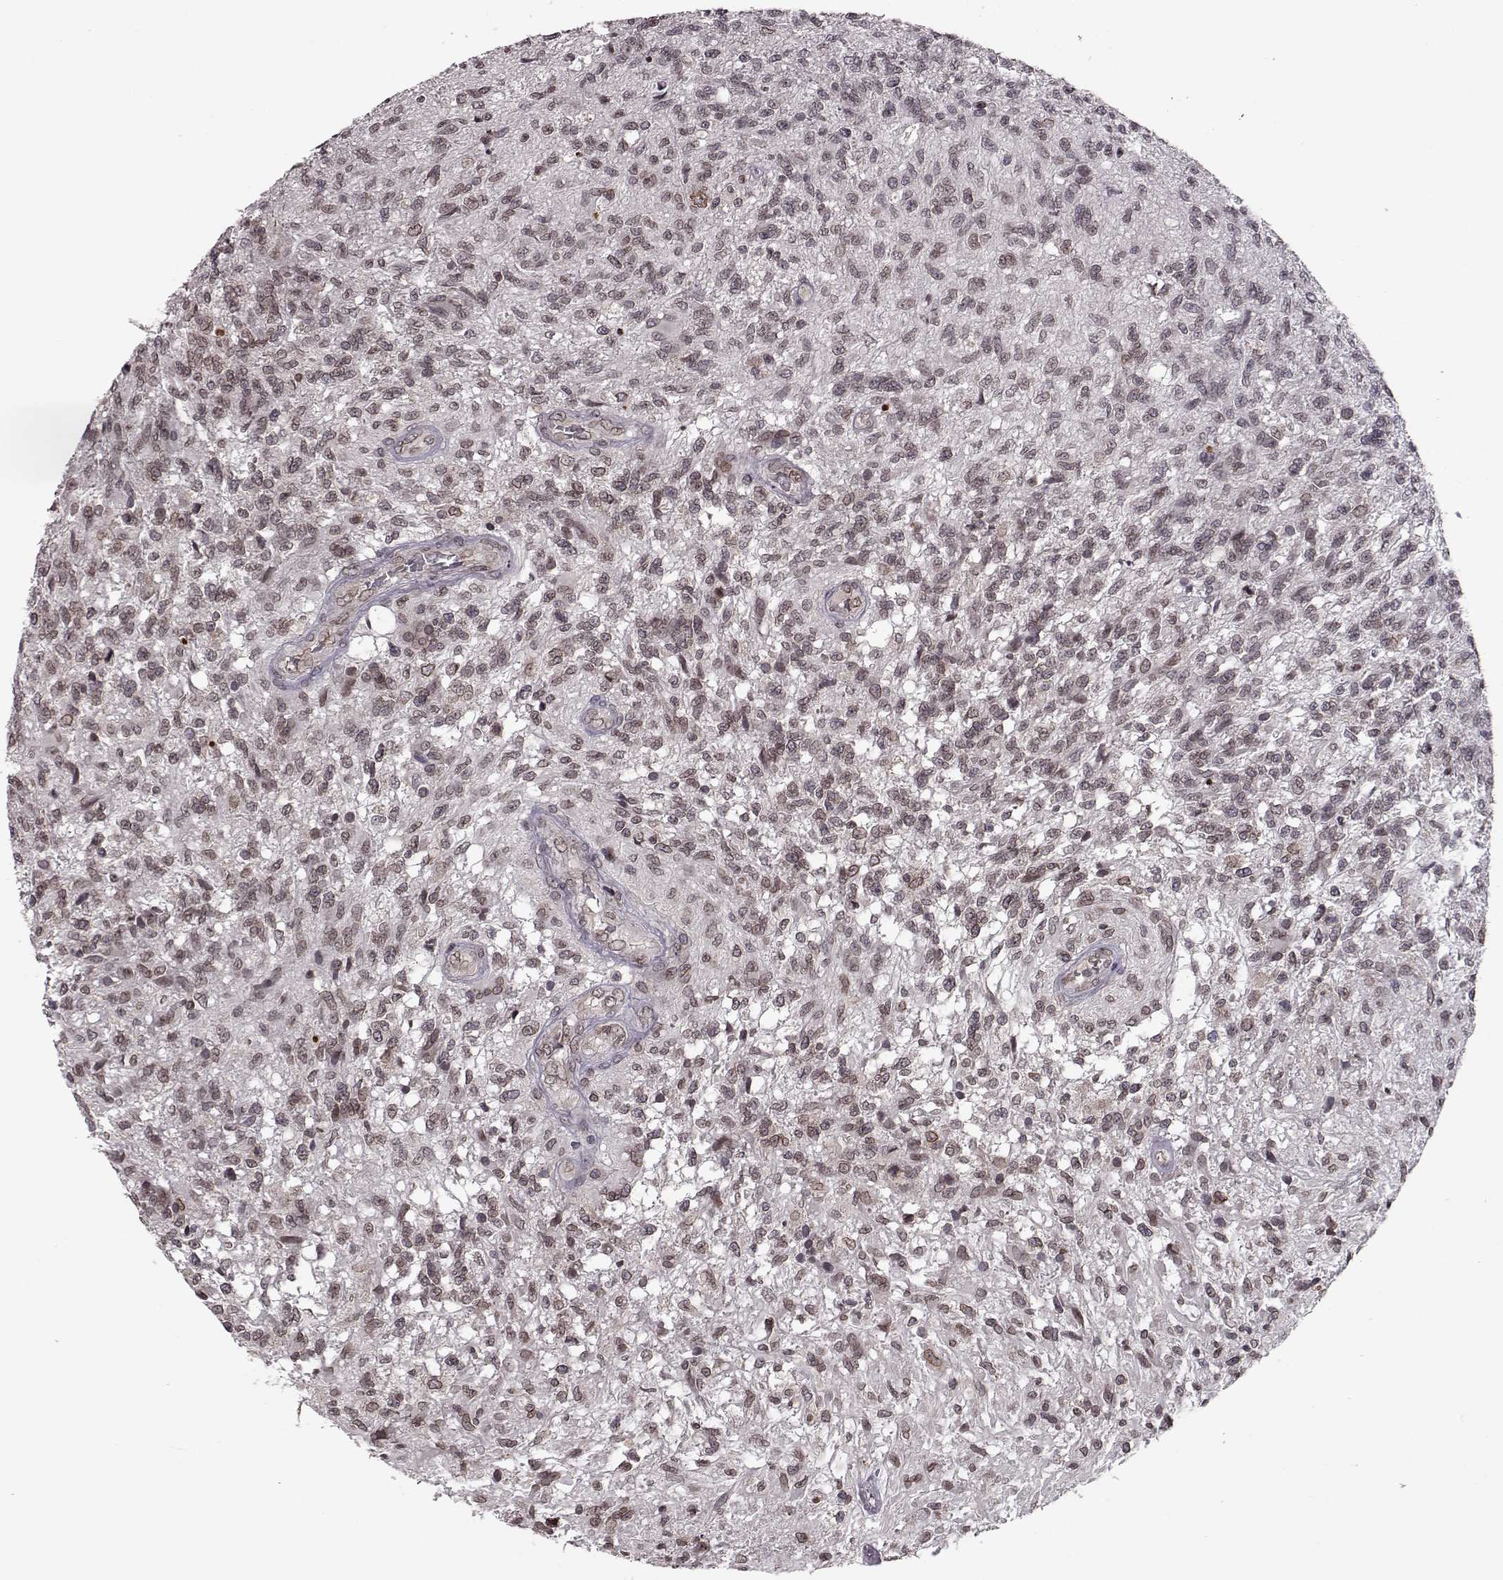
{"staining": {"intensity": "weak", "quantity": "<25%", "location": "cytoplasmic/membranous,nuclear"}, "tissue": "glioma", "cell_type": "Tumor cells", "image_type": "cancer", "snomed": [{"axis": "morphology", "description": "Glioma, malignant, High grade"}, {"axis": "topography", "description": "Brain"}], "caption": "A high-resolution image shows immunohistochemistry (IHC) staining of malignant glioma (high-grade), which shows no significant positivity in tumor cells. The staining was performed using DAB (3,3'-diaminobenzidine) to visualize the protein expression in brown, while the nuclei were stained in blue with hematoxylin (Magnification: 20x).", "gene": "NUP37", "patient": {"sex": "male", "age": 56}}